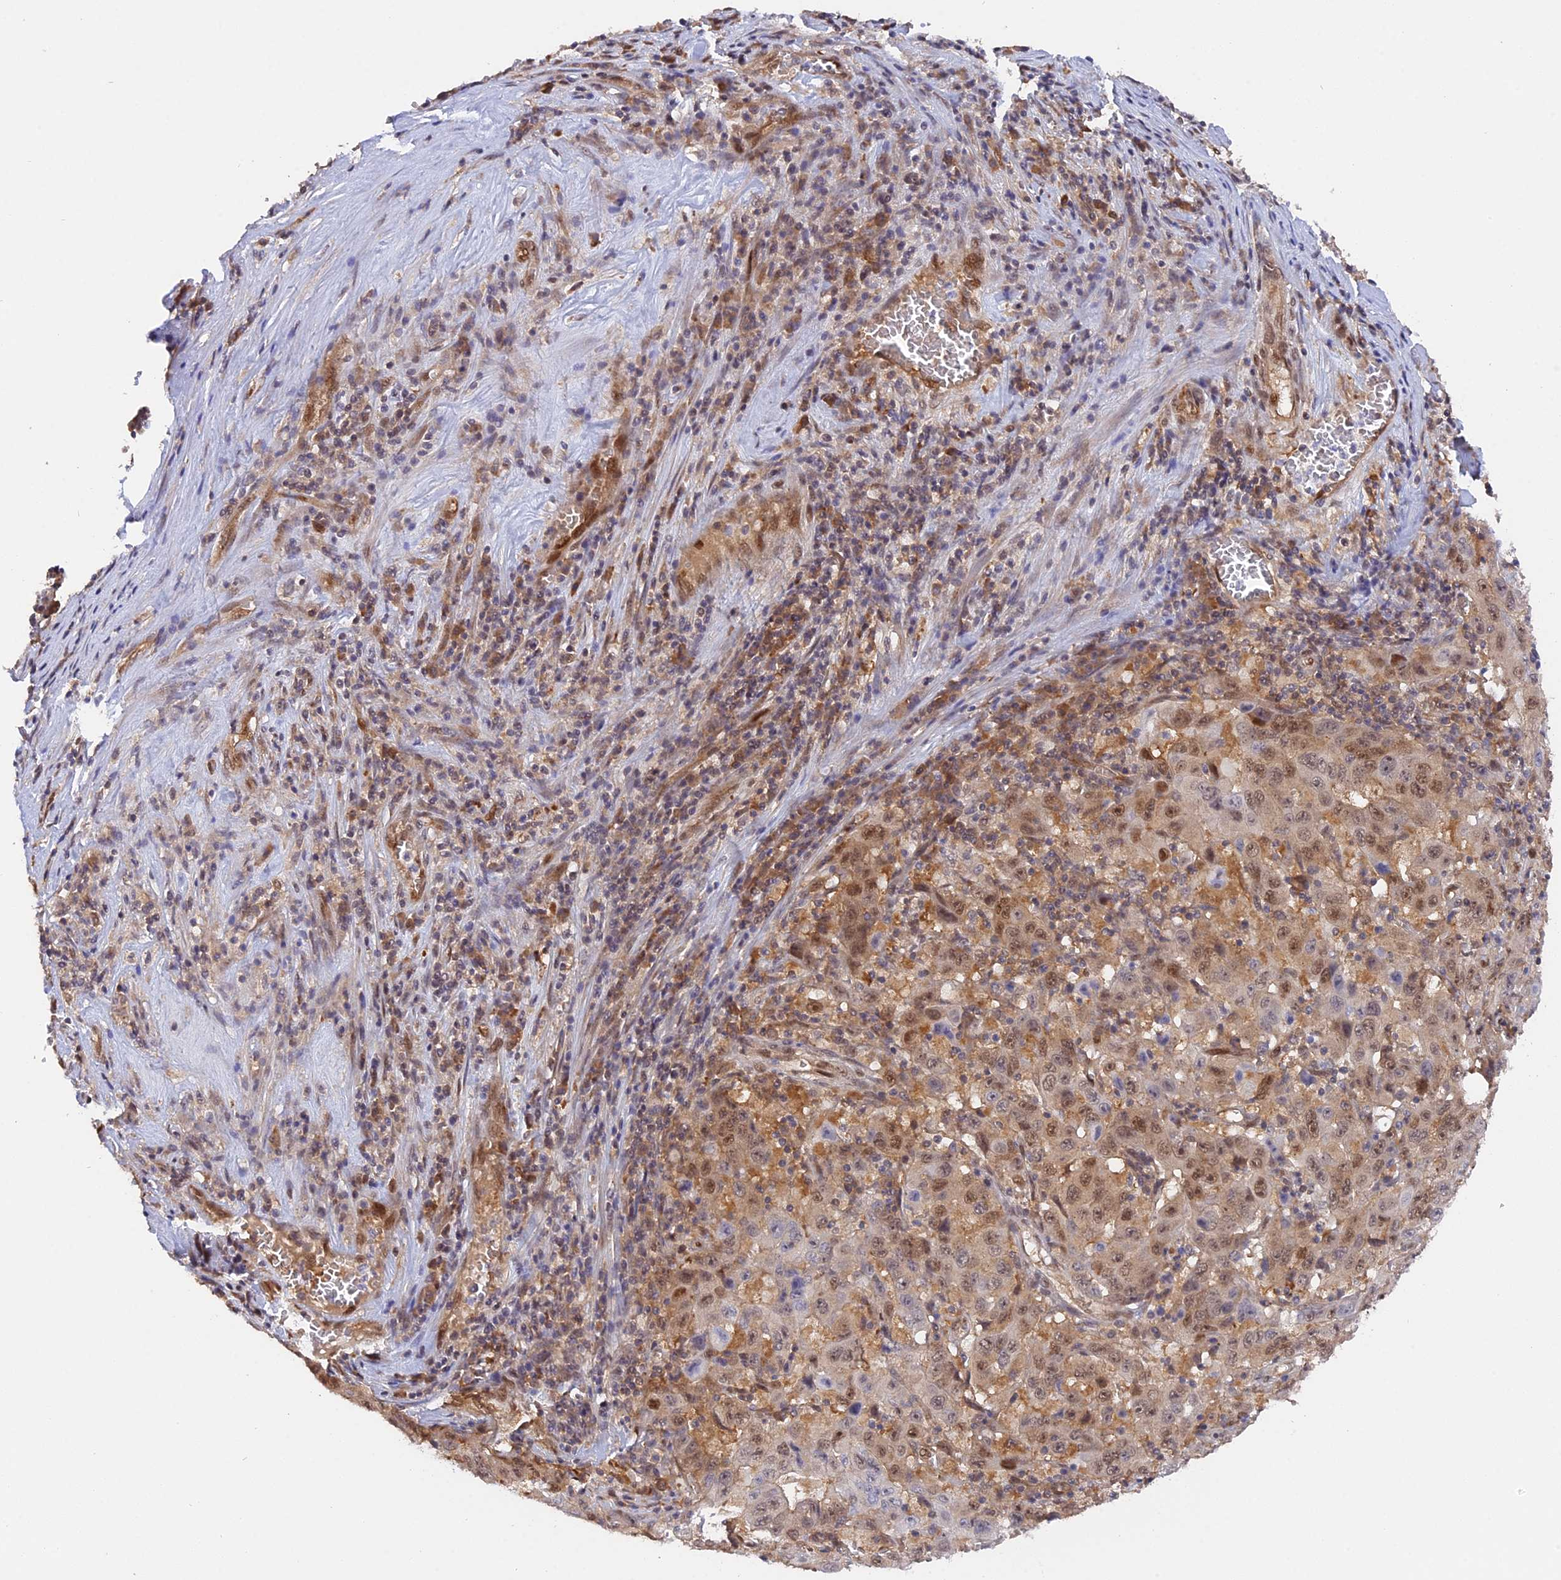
{"staining": {"intensity": "moderate", "quantity": ">75%", "location": "nuclear"}, "tissue": "pancreatic cancer", "cell_type": "Tumor cells", "image_type": "cancer", "snomed": [{"axis": "morphology", "description": "Adenocarcinoma, NOS"}, {"axis": "topography", "description": "Pancreas"}], "caption": "This micrograph shows immunohistochemistry (IHC) staining of pancreatic adenocarcinoma, with medium moderate nuclear positivity in approximately >75% of tumor cells.", "gene": "ZNF428", "patient": {"sex": "male", "age": 63}}